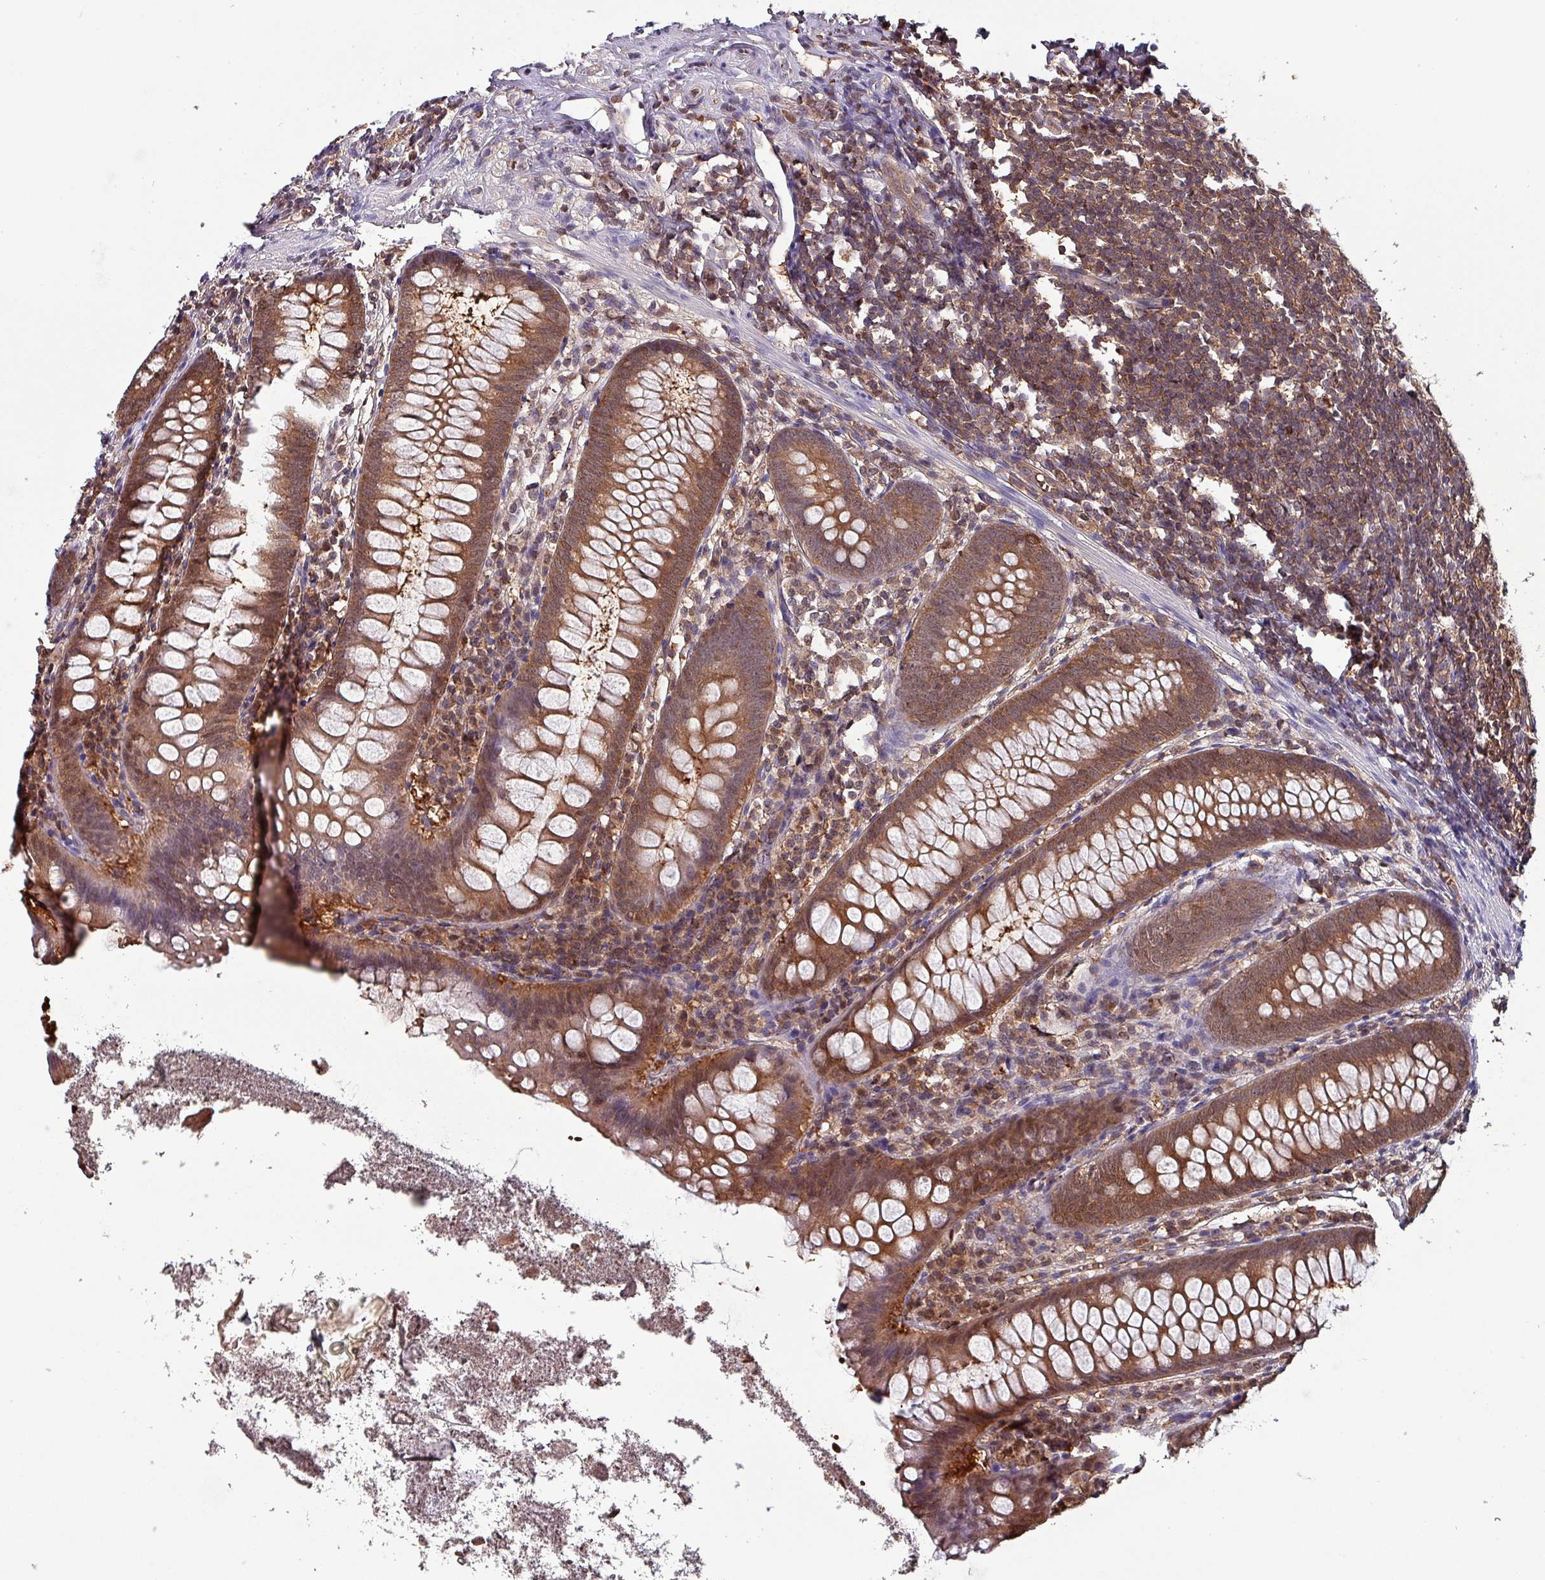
{"staining": {"intensity": "moderate", "quantity": ">75%", "location": "cytoplasmic/membranous,nuclear"}, "tissue": "appendix", "cell_type": "Glandular cells", "image_type": "normal", "snomed": [{"axis": "morphology", "description": "Normal tissue, NOS"}, {"axis": "topography", "description": "Appendix"}], "caption": "Immunohistochemistry staining of benign appendix, which demonstrates medium levels of moderate cytoplasmic/membranous,nuclear expression in approximately >75% of glandular cells indicating moderate cytoplasmic/membranous,nuclear protein expression. The staining was performed using DAB (3,3'-diaminobenzidine) (brown) for protein detection and nuclei were counterstained in hematoxylin (blue).", "gene": "PSMB8", "patient": {"sex": "female", "age": 51}}